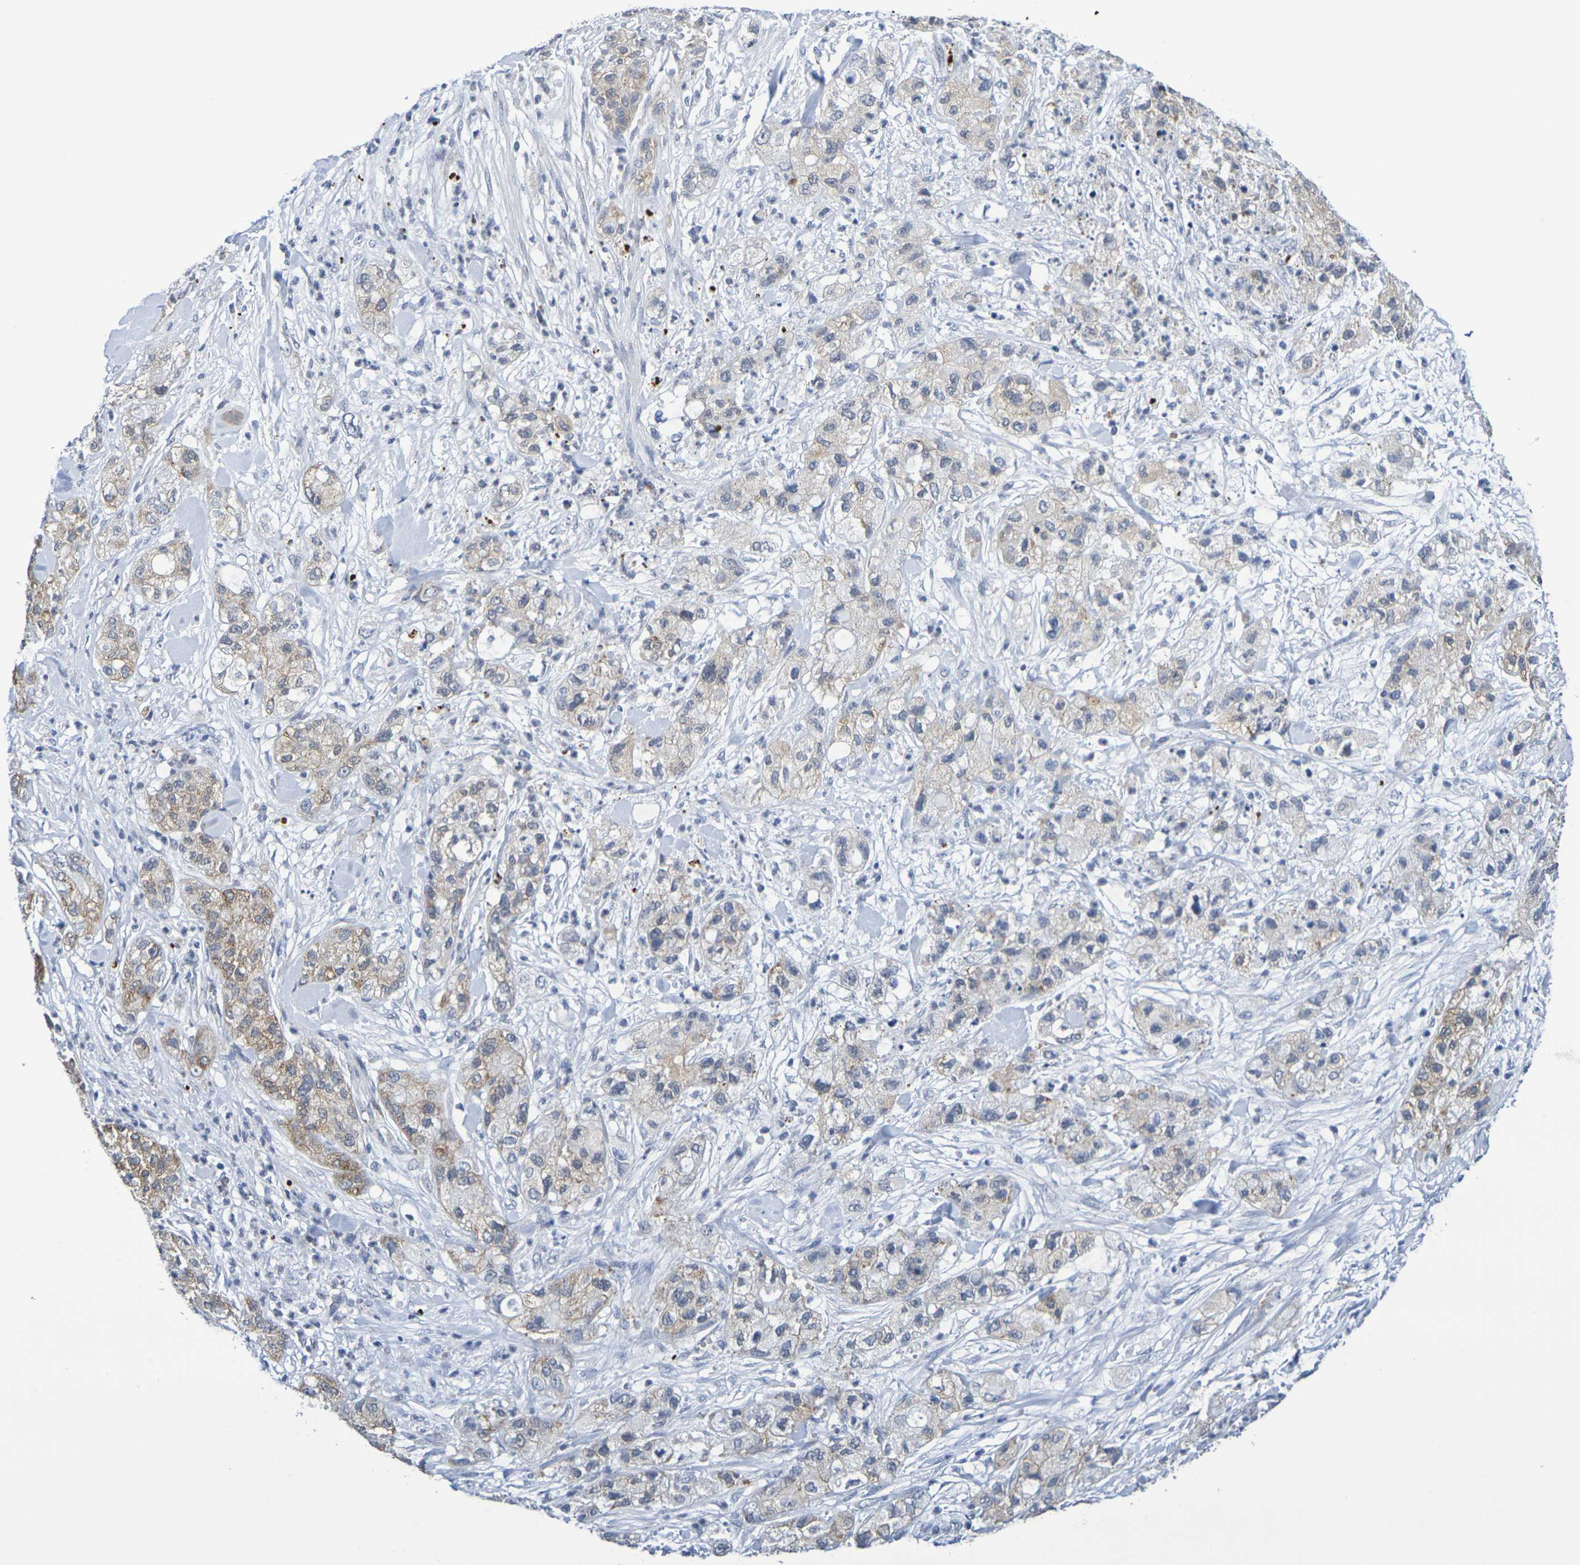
{"staining": {"intensity": "moderate", "quantity": ">75%", "location": "cytoplasmic/membranous"}, "tissue": "pancreatic cancer", "cell_type": "Tumor cells", "image_type": "cancer", "snomed": [{"axis": "morphology", "description": "Adenocarcinoma, NOS"}, {"axis": "topography", "description": "Pancreas"}], "caption": "This micrograph shows pancreatic adenocarcinoma stained with immunohistochemistry to label a protein in brown. The cytoplasmic/membranous of tumor cells show moderate positivity for the protein. Nuclei are counter-stained blue.", "gene": "CHRNB1", "patient": {"sex": "female", "age": 78}}